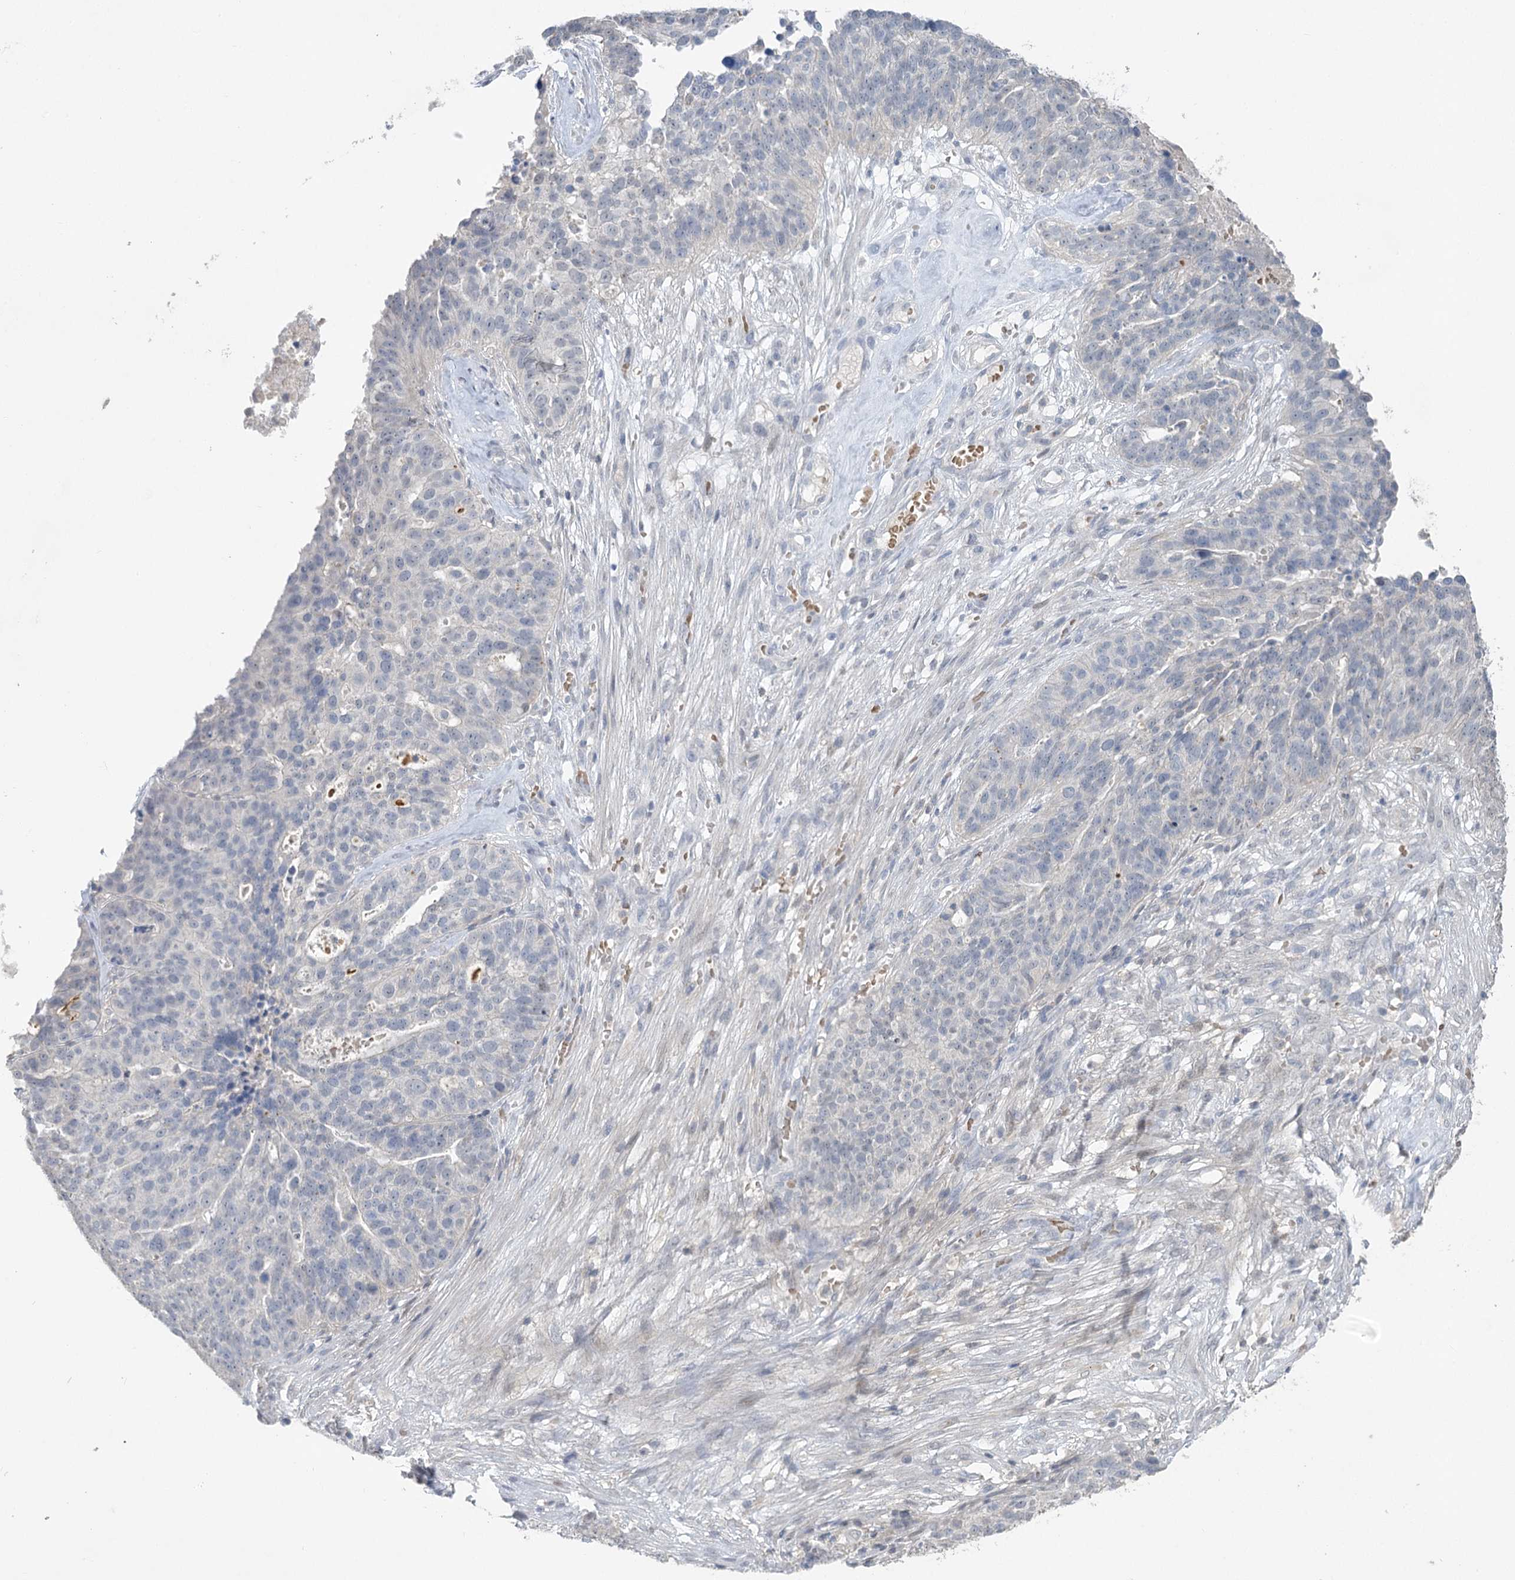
{"staining": {"intensity": "negative", "quantity": "none", "location": "none"}, "tissue": "ovarian cancer", "cell_type": "Tumor cells", "image_type": "cancer", "snomed": [{"axis": "morphology", "description": "Cystadenocarcinoma, serous, NOS"}, {"axis": "topography", "description": "Ovary"}], "caption": "This is an IHC micrograph of ovarian cancer (serous cystadenocarcinoma). There is no positivity in tumor cells.", "gene": "TRAF3IP1", "patient": {"sex": "female", "age": 59}}